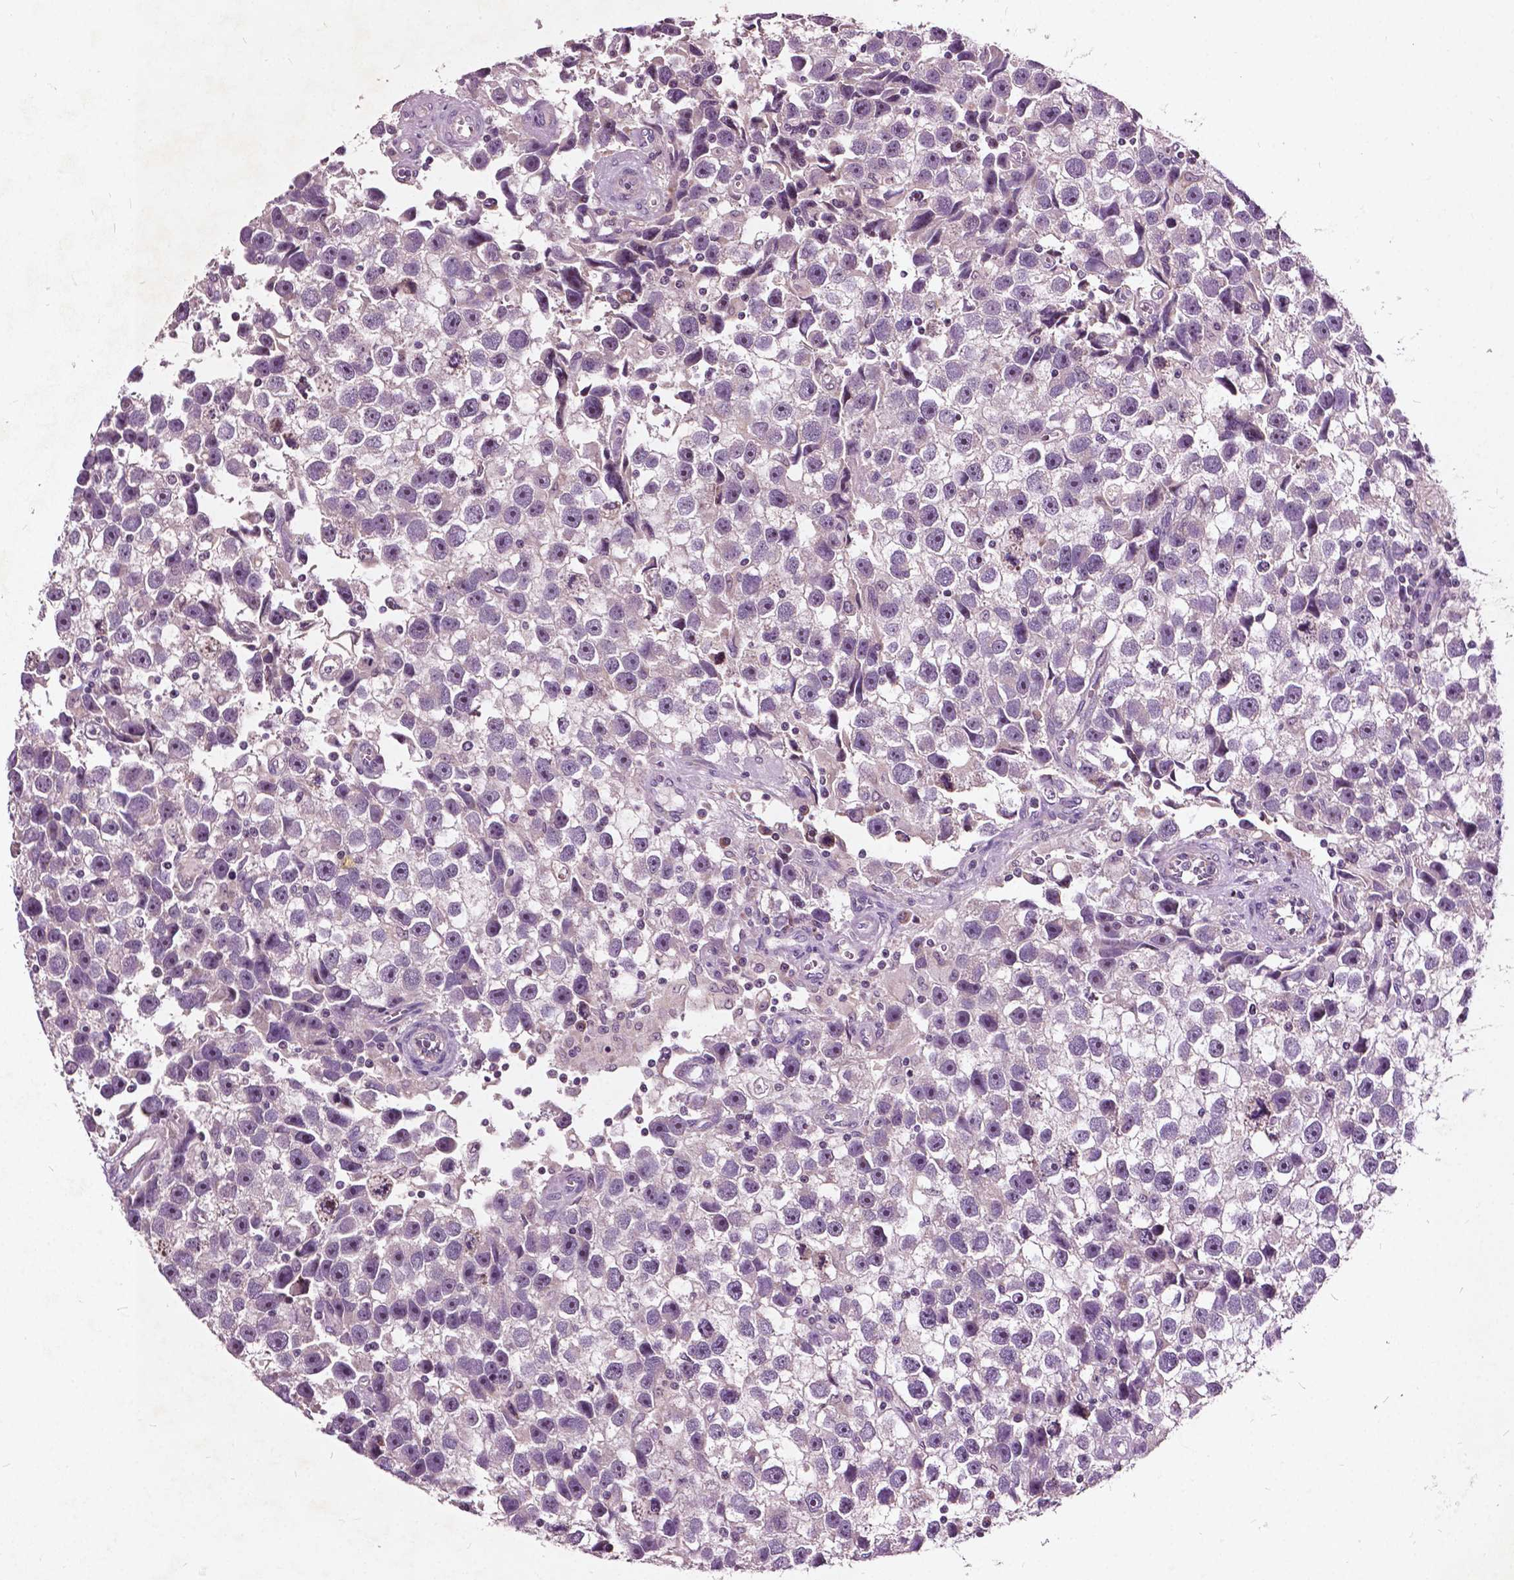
{"staining": {"intensity": "negative", "quantity": "none", "location": "none"}, "tissue": "testis cancer", "cell_type": "Tumor cells", "image_type": "cancer", "snomed": [{"axis": "morphology", "description": "Seminoma, NOS"}, {"axis": "topography", "description": "Testis"}], "caption": "Immunohistochemistry photomicrograph of seminoma (testis) stained for a protein (brown), which shows no staining in tumor cells.", "gene": "ODF3L2", "patient": {"sex": "male", "age": 43}}